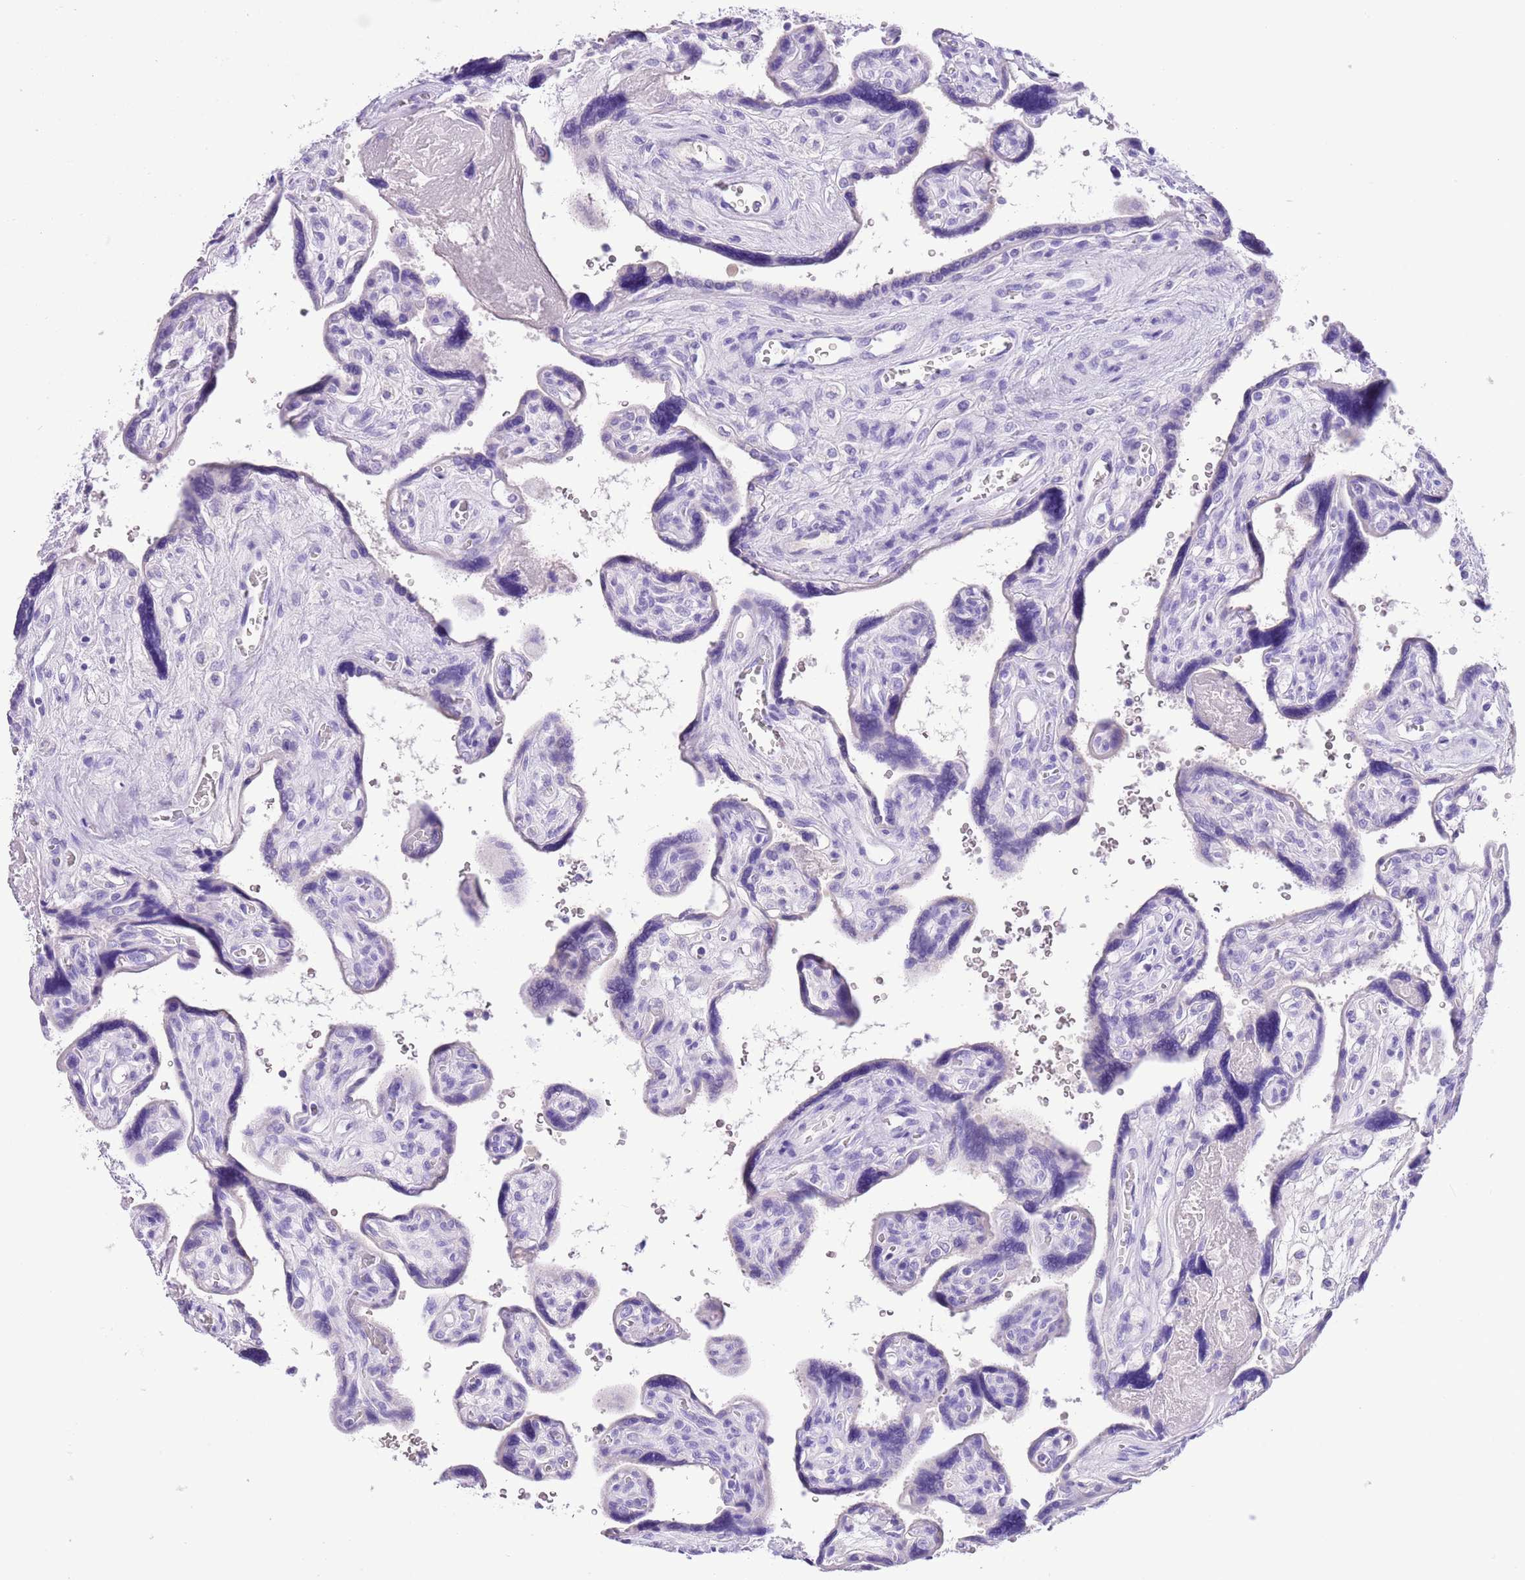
{"staining": {"intensity": "negative", "quantity": "none", "location": "none"}, "tissue": "placenta", "cell_type": "Trophoblastic cells", "image_type": "normal", "snomed": [{"axis": "morphology", "description": "Normal tissue, NOS"}, {"axis": "topography", "description": "Placenta"}], "caption": "The photomicrograph demonstrates no staining of trophoblastic cells in unremarkable placenta. (DAB immunohistochemistry (IHC), high magnification).", "gene": "TBC1D10B", "patient": {"sex": "female", "age": 39}}